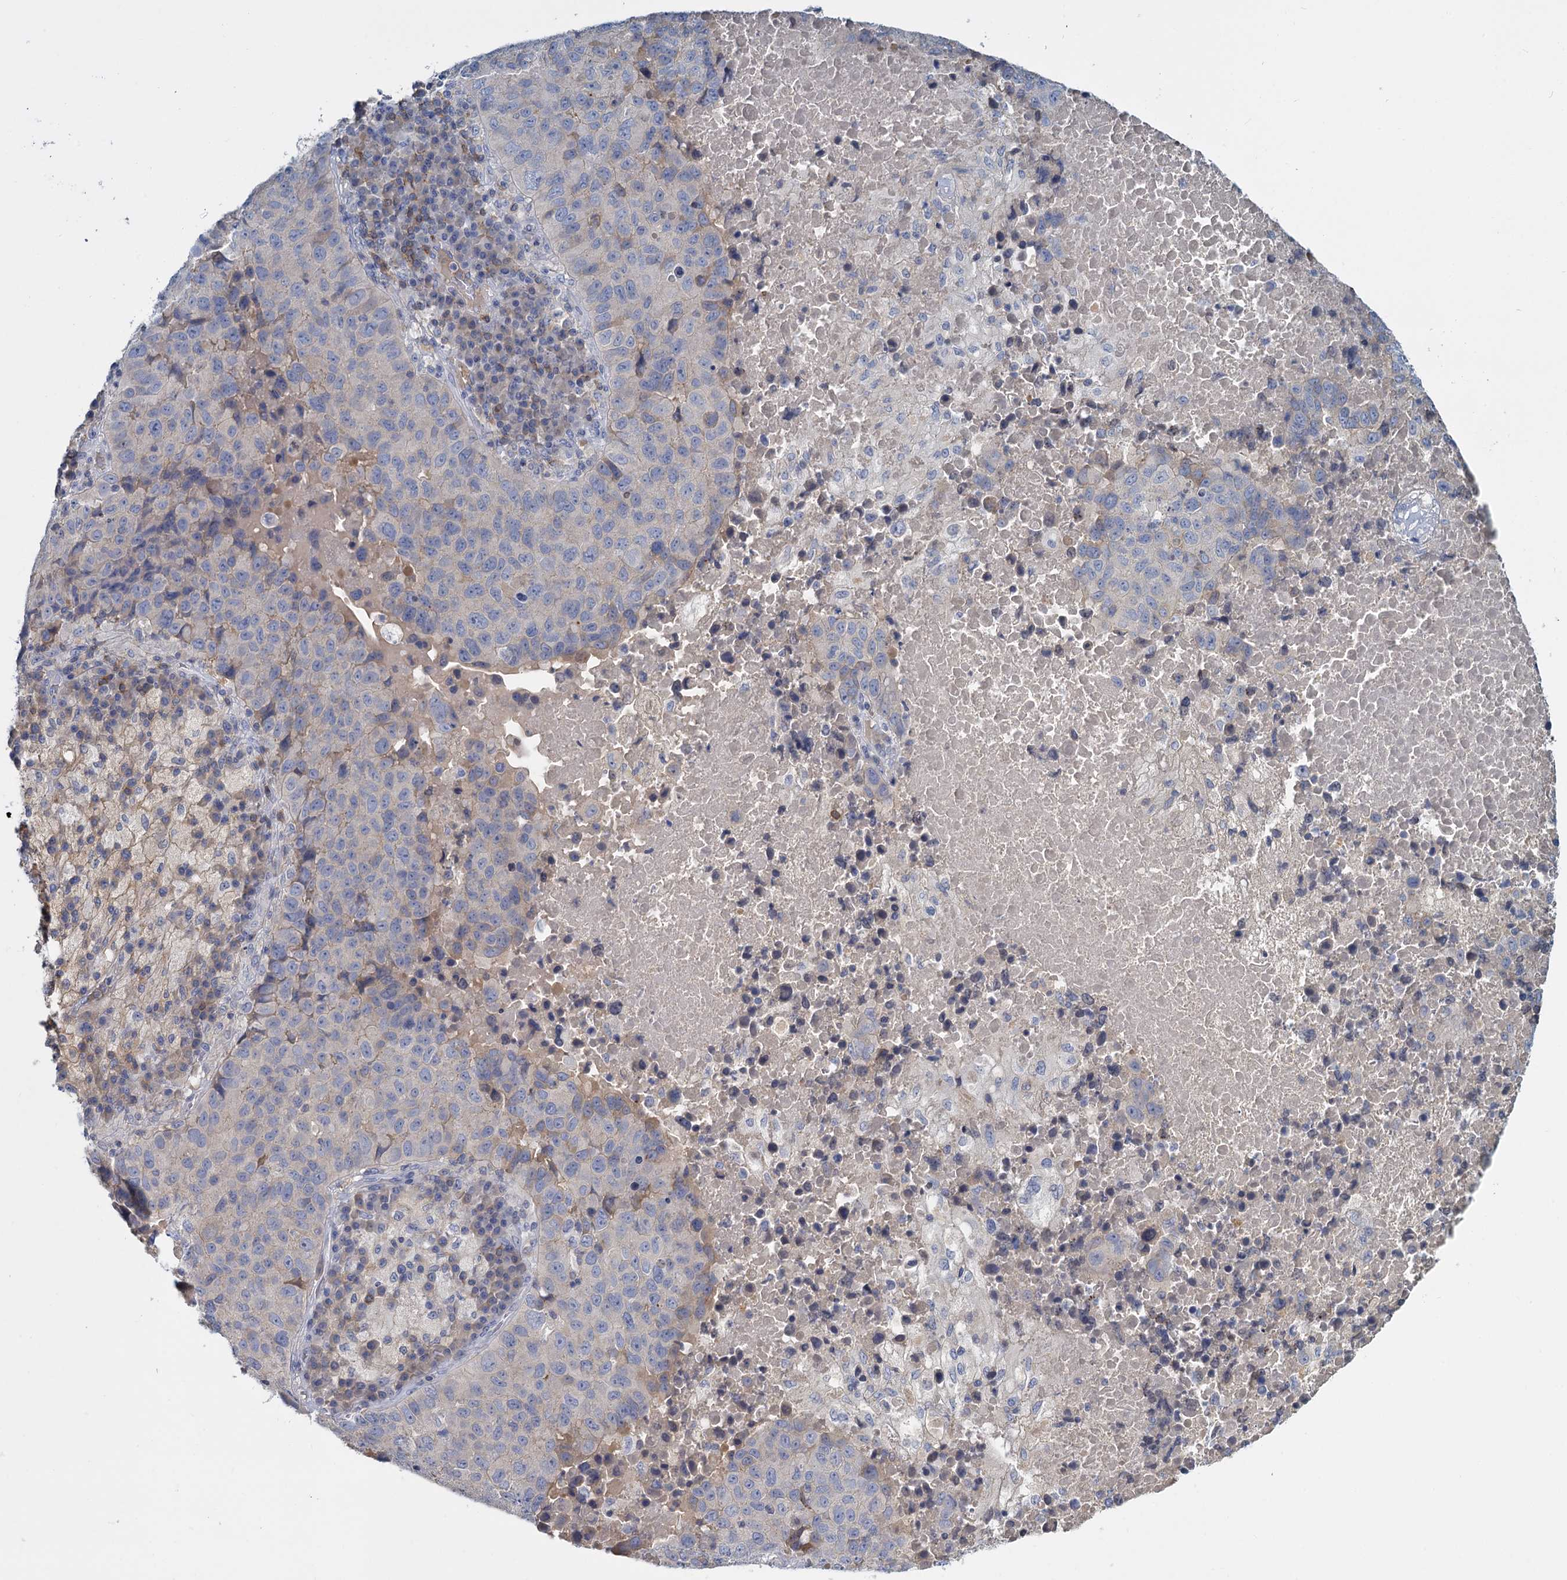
{"staining": {"intensity": "negative", "quantity": "none", "location": "none"}, "tissue": "lung cancer", "cell_type": "Tumor cells", "image_type": "cancer", "snomed": [{"axis": "morphology", "description": "Squamous cell carcinoma, NOS"}, {"axis": "topography", "description": "Lung"}], "caption": "Human lung squamous cell carcinoma stained for a protein using immunohistochemistry (IHC) demonstrates no expression in tumor cells.", "gene": "ACSM3", "patient": {"sex": "male", "age": 73}}